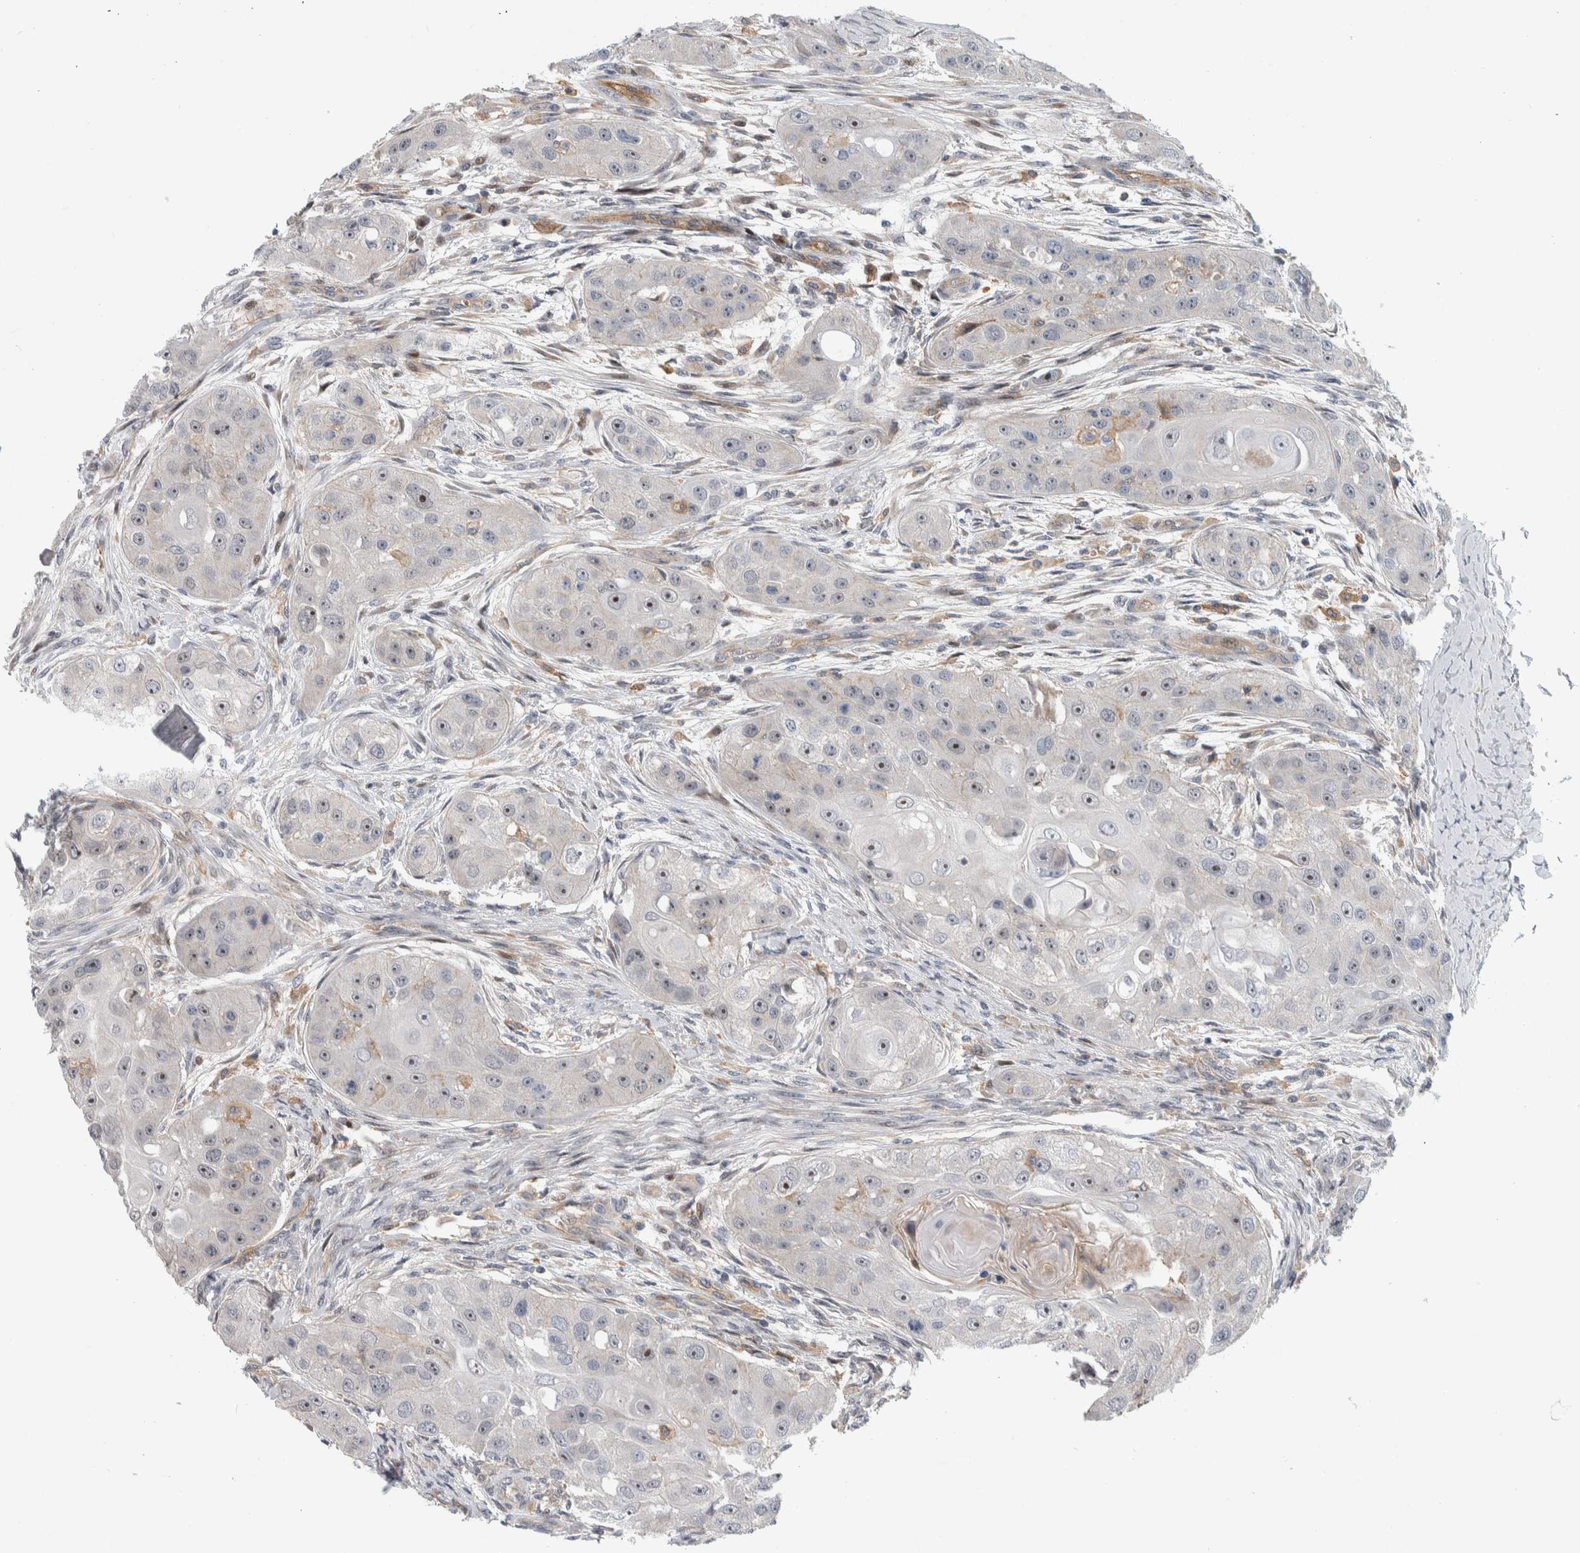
{"staining": {"intensity": "moderate", "quantity": "<25%", "location": "nuclear"}, "tissue": "head and neck cancer", "cell_type": "Tumor cells", "image_type": "cancer", "snomed": [{"axis": "morphology", "description": "Normal tissue, NOS"}, {"axis": "morphology", "description": "Squamous cell carcinoma, NOS"}, {"axis": "topography", "description": "Skeletal muscle"}, {"axis": "topography", "description": "Head-Neck"}], "caption": "This micrograph reveals immunohistochemistry (IHC) staining of head and neck squamous cell carcinoma, with low moderate nuclear positivity in about <25% of tumor cells.", "gene": "MSL1", "patient": {"sex": "male", "age": 51}}